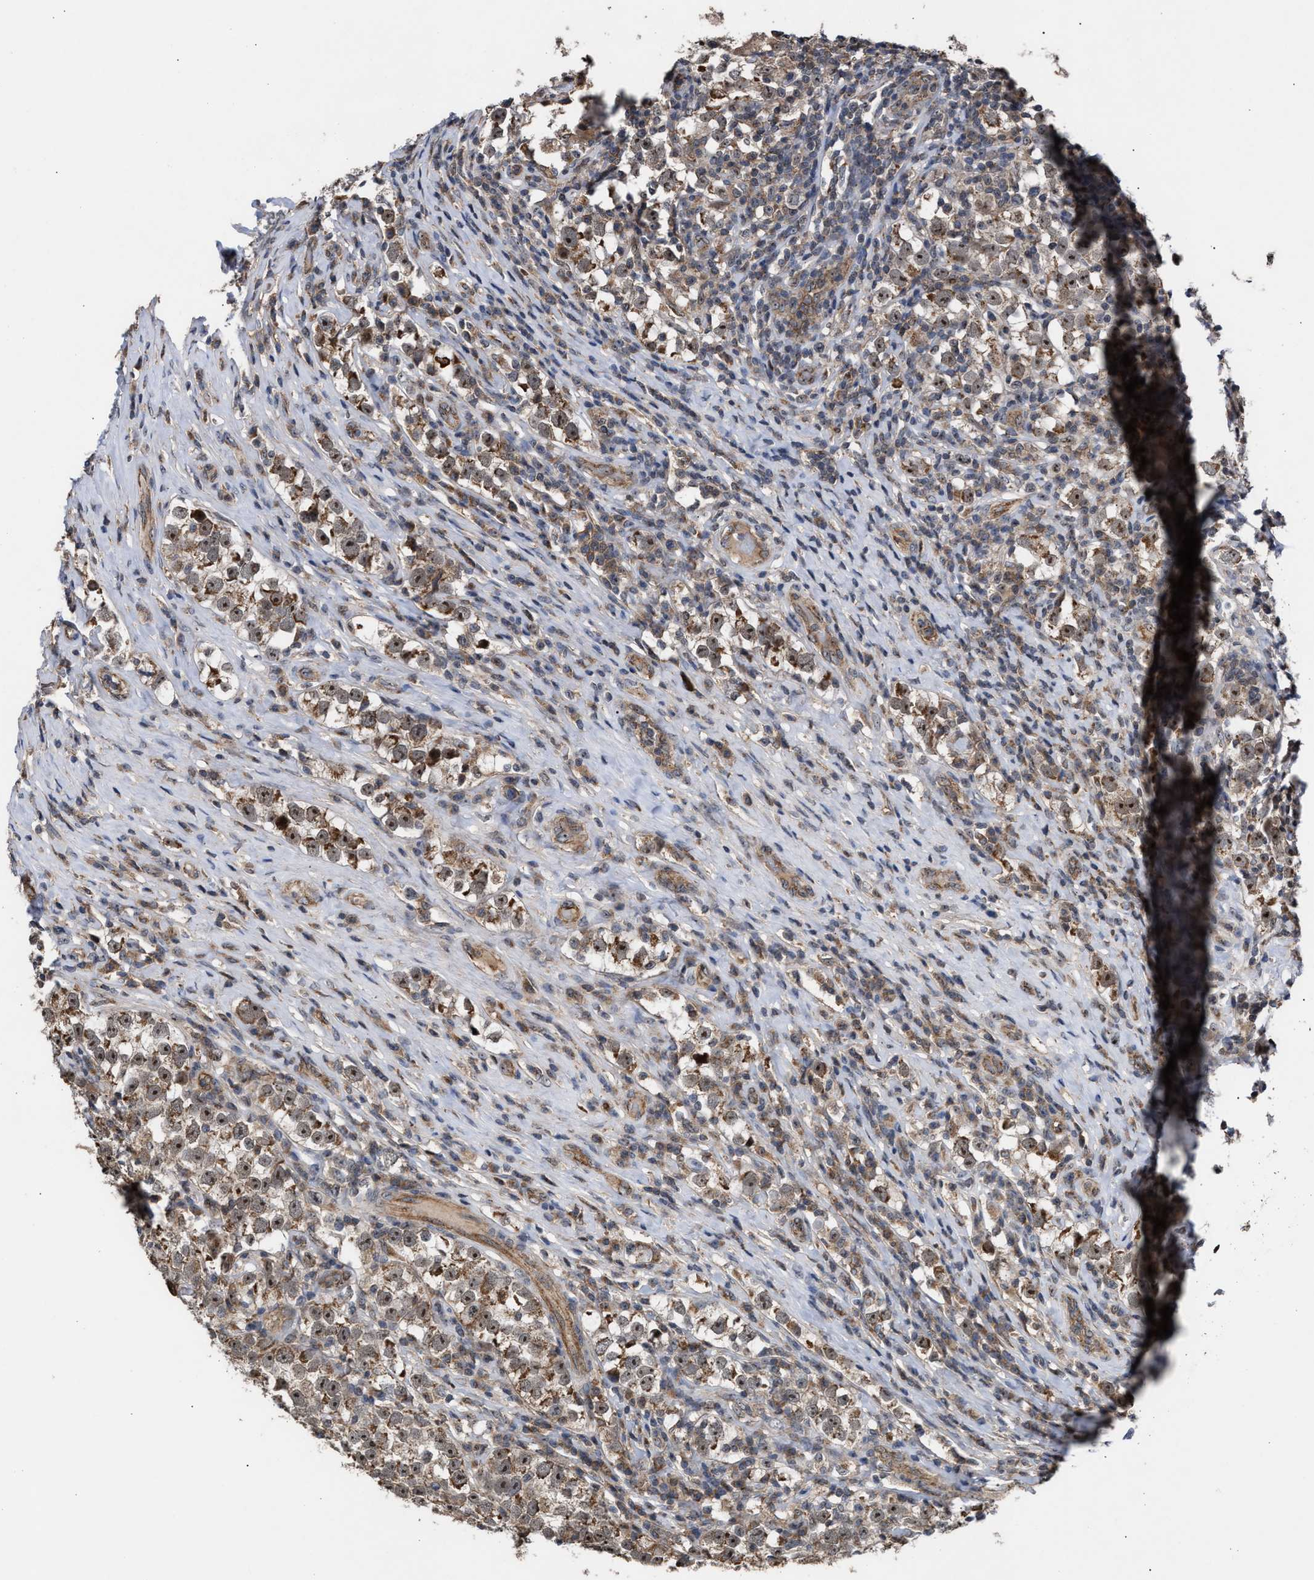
{"staining": {"intensity": "moderate", "quantity": ">75%", "location": "cytoplasmic/membranous,nuclear"}, "tissue": "testis cancer", "cell_type": "Tumor cells", "image_type": "cancer", "snomed": [{"axis": "morphology", "description": "Normal tissue, NOS"}, {"axis": "morphology", "description": "Seminoma, NOS"}, {"axis": "topography", "description": "Testis"}], "caption": "An image showing moderate cytoplasmic/membranous and nuclear positivity in about >75% of tumor cells in testis cancer (seminoma), as visualized by brown immunohistochemical staining.", "gene": "EXOSC2", "patient": {"sex": "male", "age": 43}}